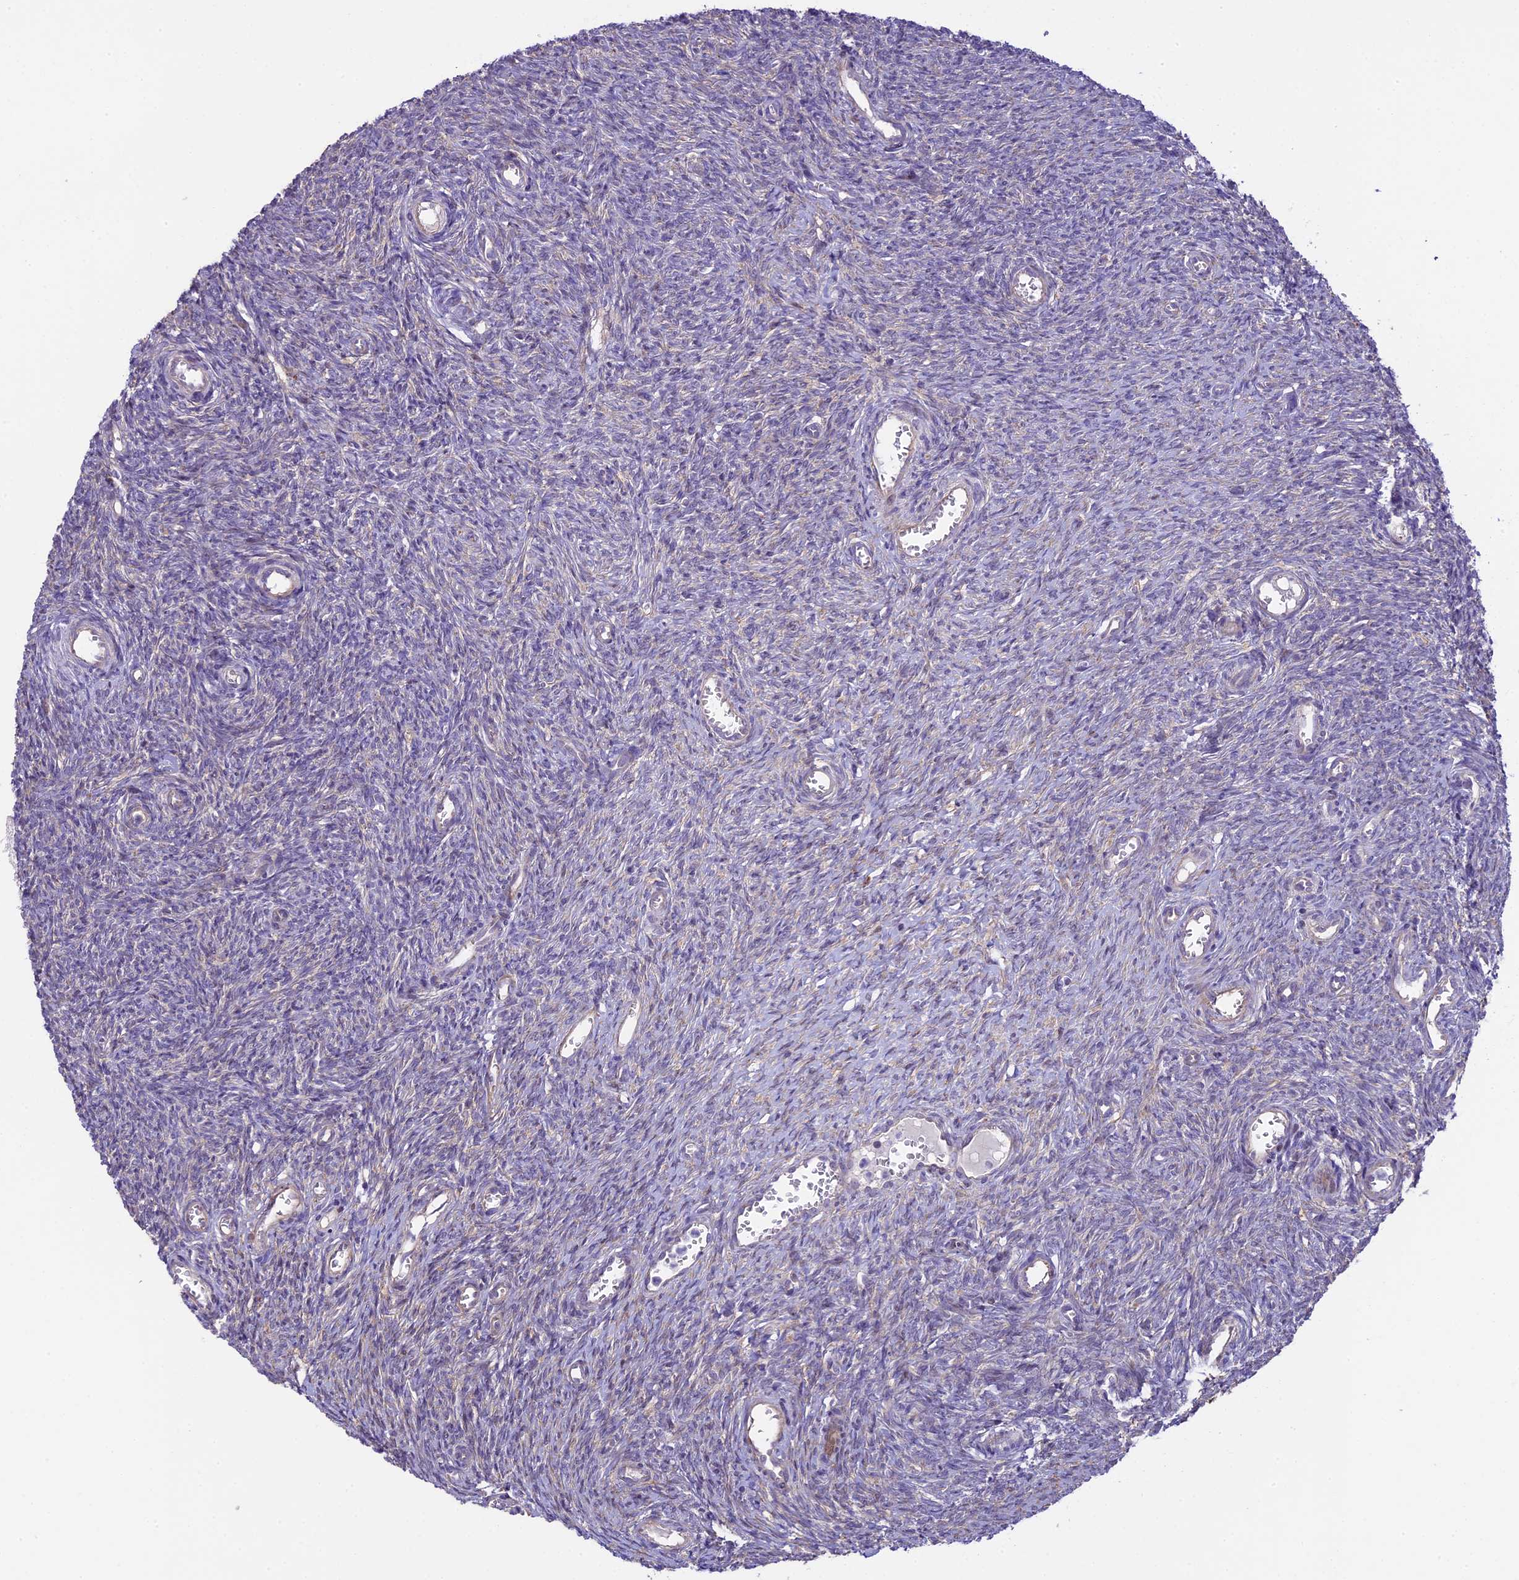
{"staining": {"intensity": "weak", "quantity": "<25%", "location": "cytoplasmic/membranous"}, "tissue": "ovary", "cell_type": "Ovarian stroma cells", "image_type": "normal", "snomed": [{"axis": "morphology", "description": "Normal tissue, NOS"}, {"axis": "topography", "description": "Ovary"}], "caption": "This image is of normal ovary stained with immunohistochemistry (IHC) to label a protein in brown with the nuclei are counter-stained blue. There is no staining in ovarian stroma cells.", "gene": "SPIRE1", "patient": {"sex": "female", "age": 44}}